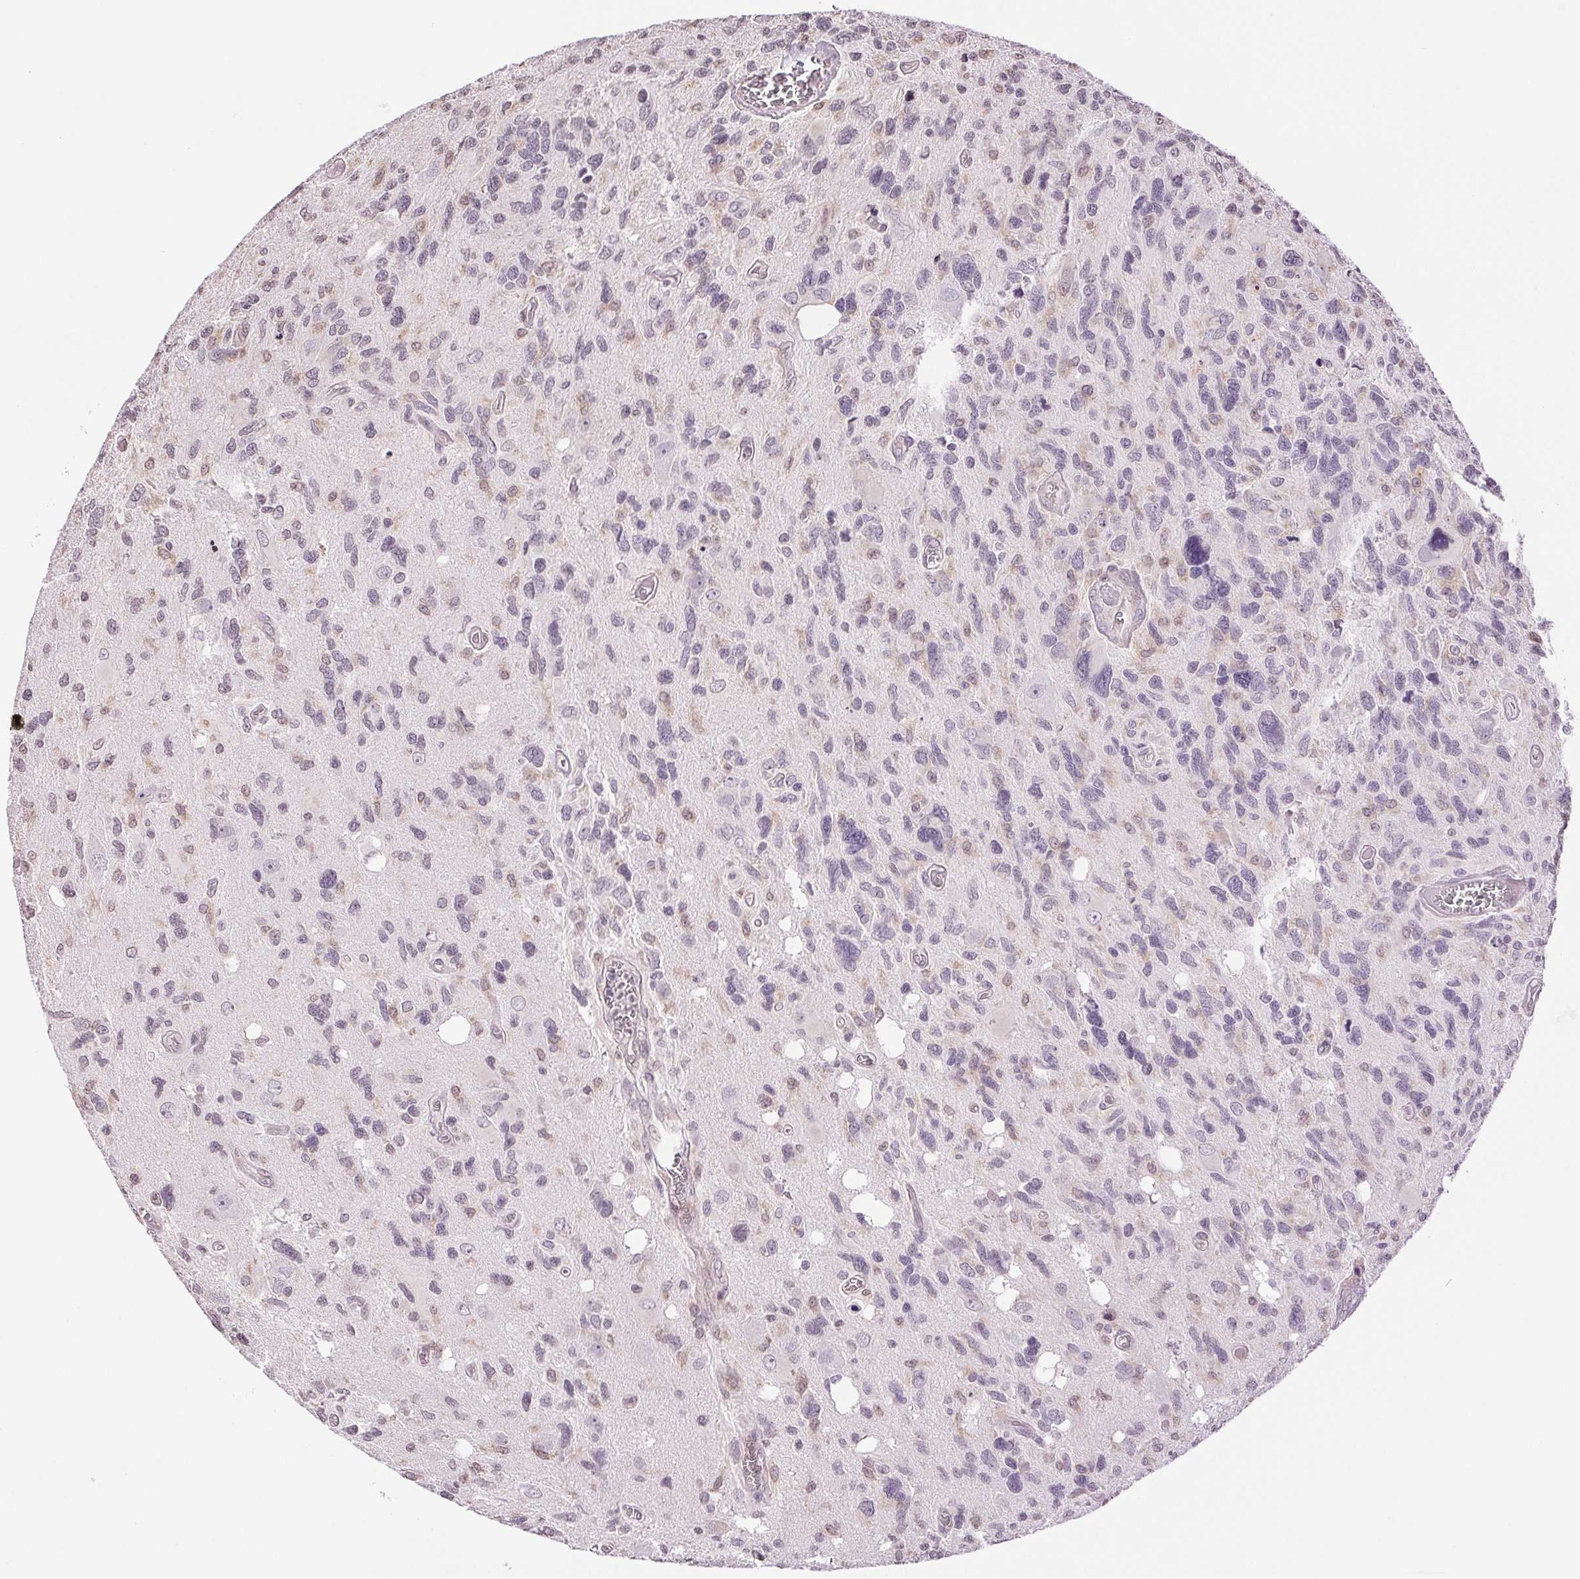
{"staining": {"intensity": "negative", "quantity": "none", "location": "none"}, "tissue": "glioma", "cell_type": "Tumor cells", "image_type": "cancer", "snomed": [{"axis": "morphology", "description": "Glioma, malignant, High grade"}, {"axis": "topography", "description": "Brain"}], "caption": "This photomicrograph is of malignant glioma (high-grade) stained with immunohistochemistry to label a protein in brown with the nuclei are counter-stained blue. There is no expression in tumor cells.", "gene": "TNNT3", "patient": {"sex": "male", "age": 49}}